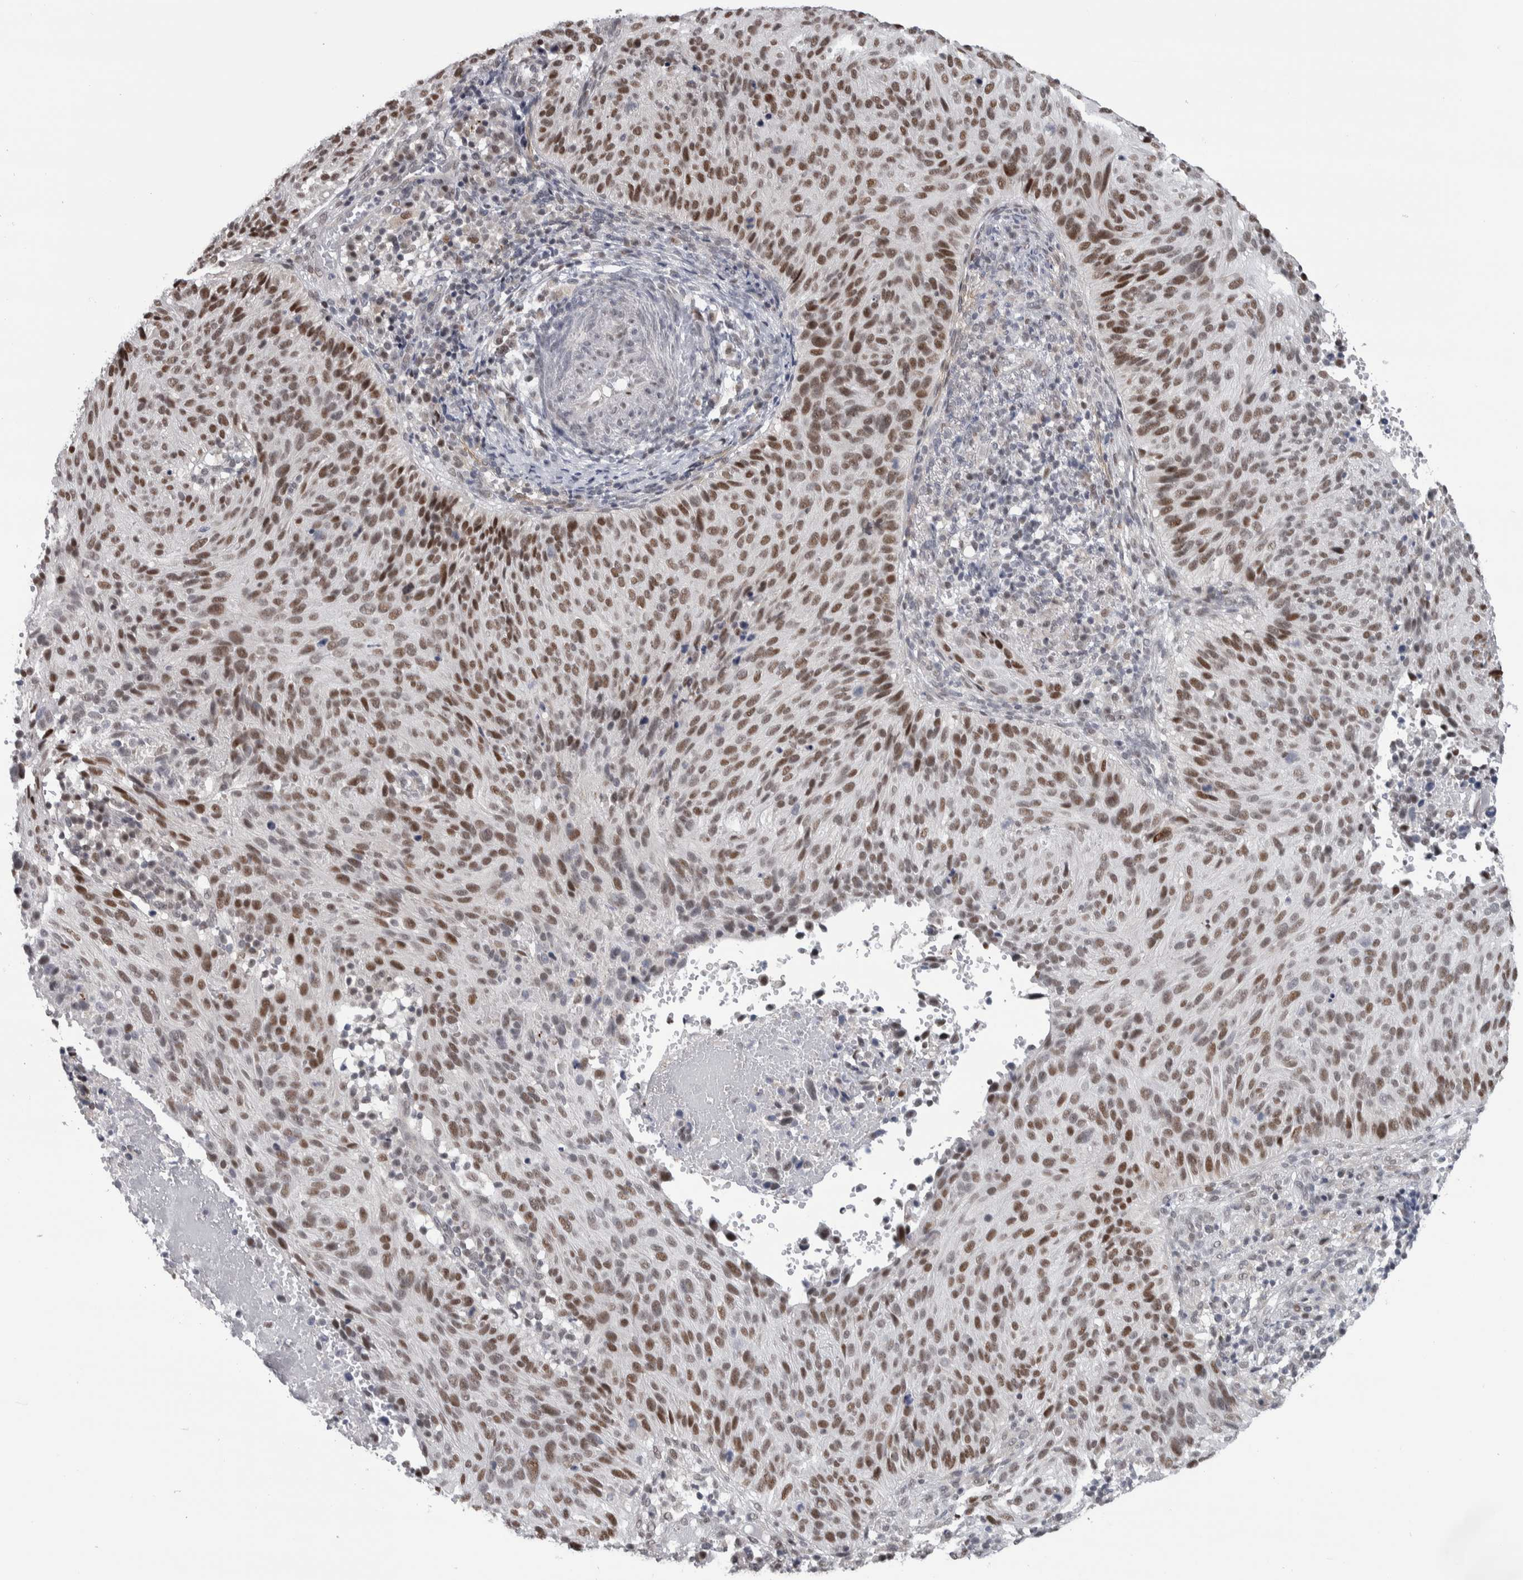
{"staining": {"intensity": "moderate", "quantity": ">75%", "location": "nuclear"}, "tissue": "cervical cancer", "cell_type": "Tumor cells", "image_type": "cancer", "snomed": [{"axis": "morphology", "description": "Squamous cell carcinoma, NOS"}, {"axis": "topography", "description": "Cervix"}], "caption": "A medium amount of moderate nuclear staining is present in about >75% of tumor cells in cervical cancer tissue.", "gene": "HEXIM2", "patient": {"sex": "female", "age": 74}}